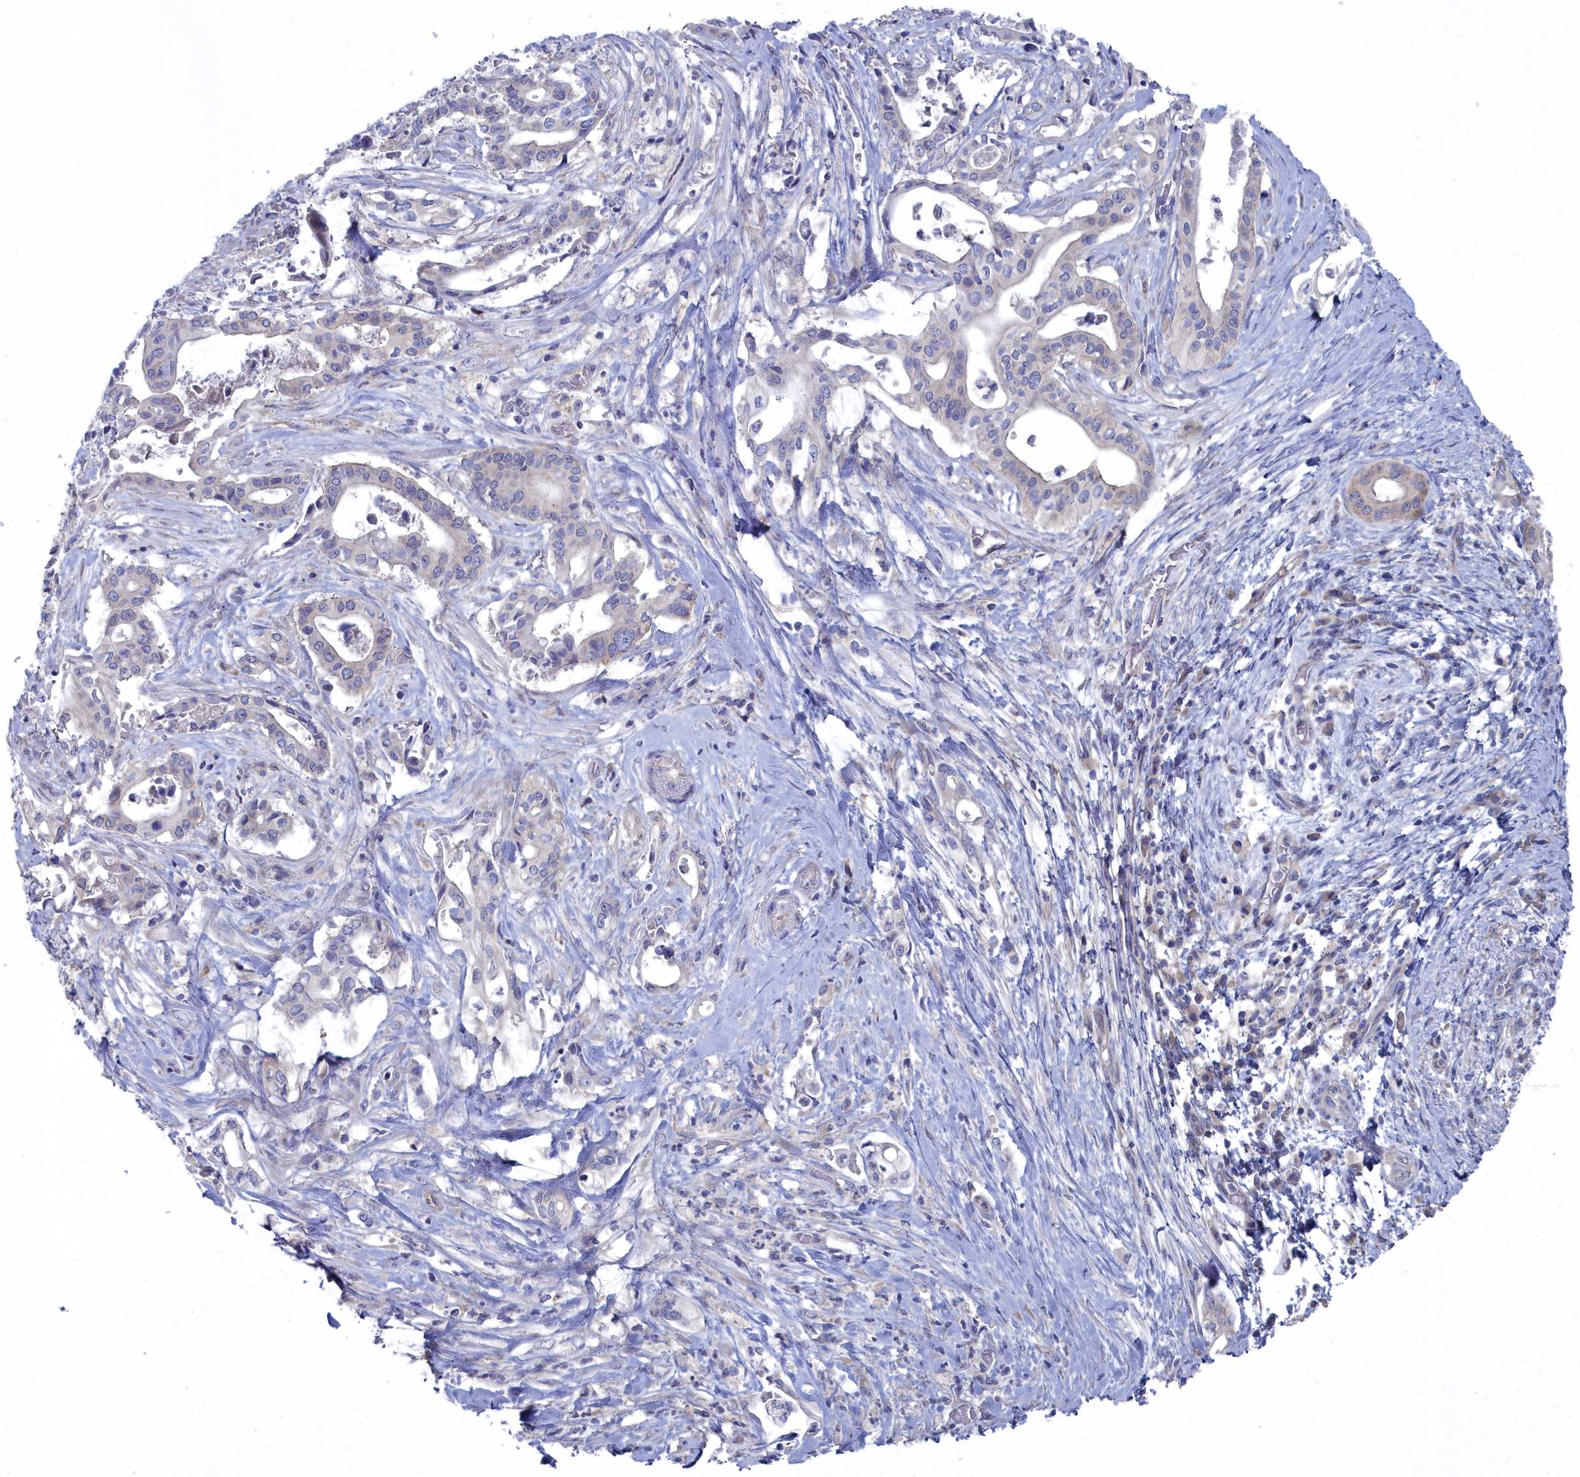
{"staining": {"intensity": "negative", "quantity": "none", "location": "none"}, "tissue": "pancreatic cancer", "cell_type": "Tumor cells", "image_type": "cancer", "snomed": [{"axis": "morphology", "description": "Adenocarcinoma, NOS"}, {"axis": "topography", "description": "Pancreas"}], "caption": "Protein analysis of pancreatic adenocarcinoma displays no significant positivity in tumor cells. (Immunohistochemistry (ihc), brightfield microscopy, high magnification).", "gene": "CCDC149", "patient": {"sex": "female", "age": 77}}